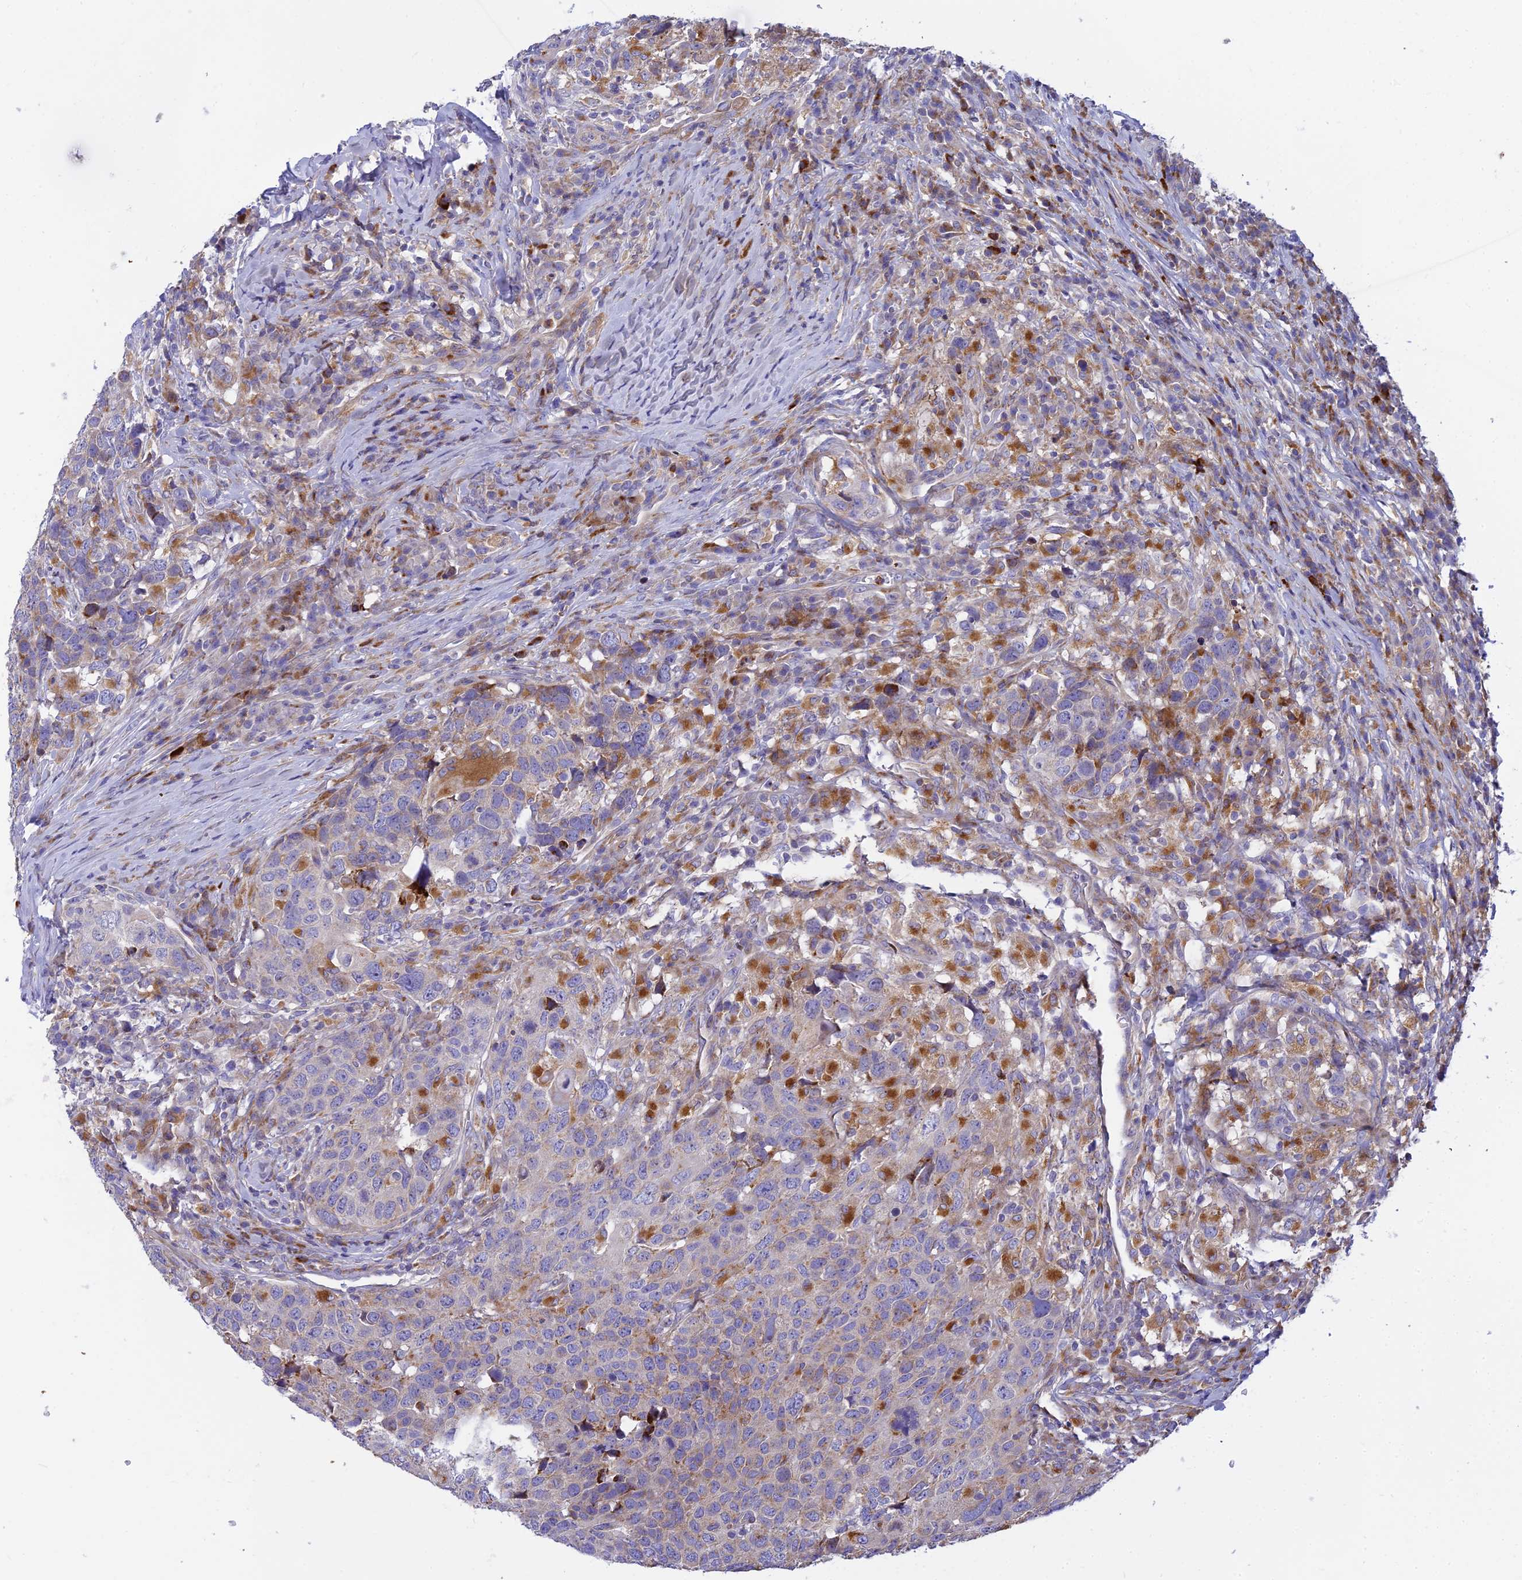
{"staining": {"intensity": "moderate", "quantity": "<25%", "location": "cytoplasmic/membranous"}, "tissue": "head and neck cancer", "cell_type": "Tumor cells", "image_type": "cancer", "snomed": [{"axis": "morphology", "description": "Squamous cell carcinoma, NOS"}, {"axis": "topography", "description": "Head-Neck"}], "caption": "Immunohistochemistry micrograph of neoplastic tissue: human head and neck cancer stained using immunohistochemistry displays low levels of moderate protein expression localized specifically in the cytoplasmic/membranous of tumor cells, appearing as a cytoplasmic/membranous brown color.", "gene": "CLCN7", "patient": {"sex": "male", "age": 66}}